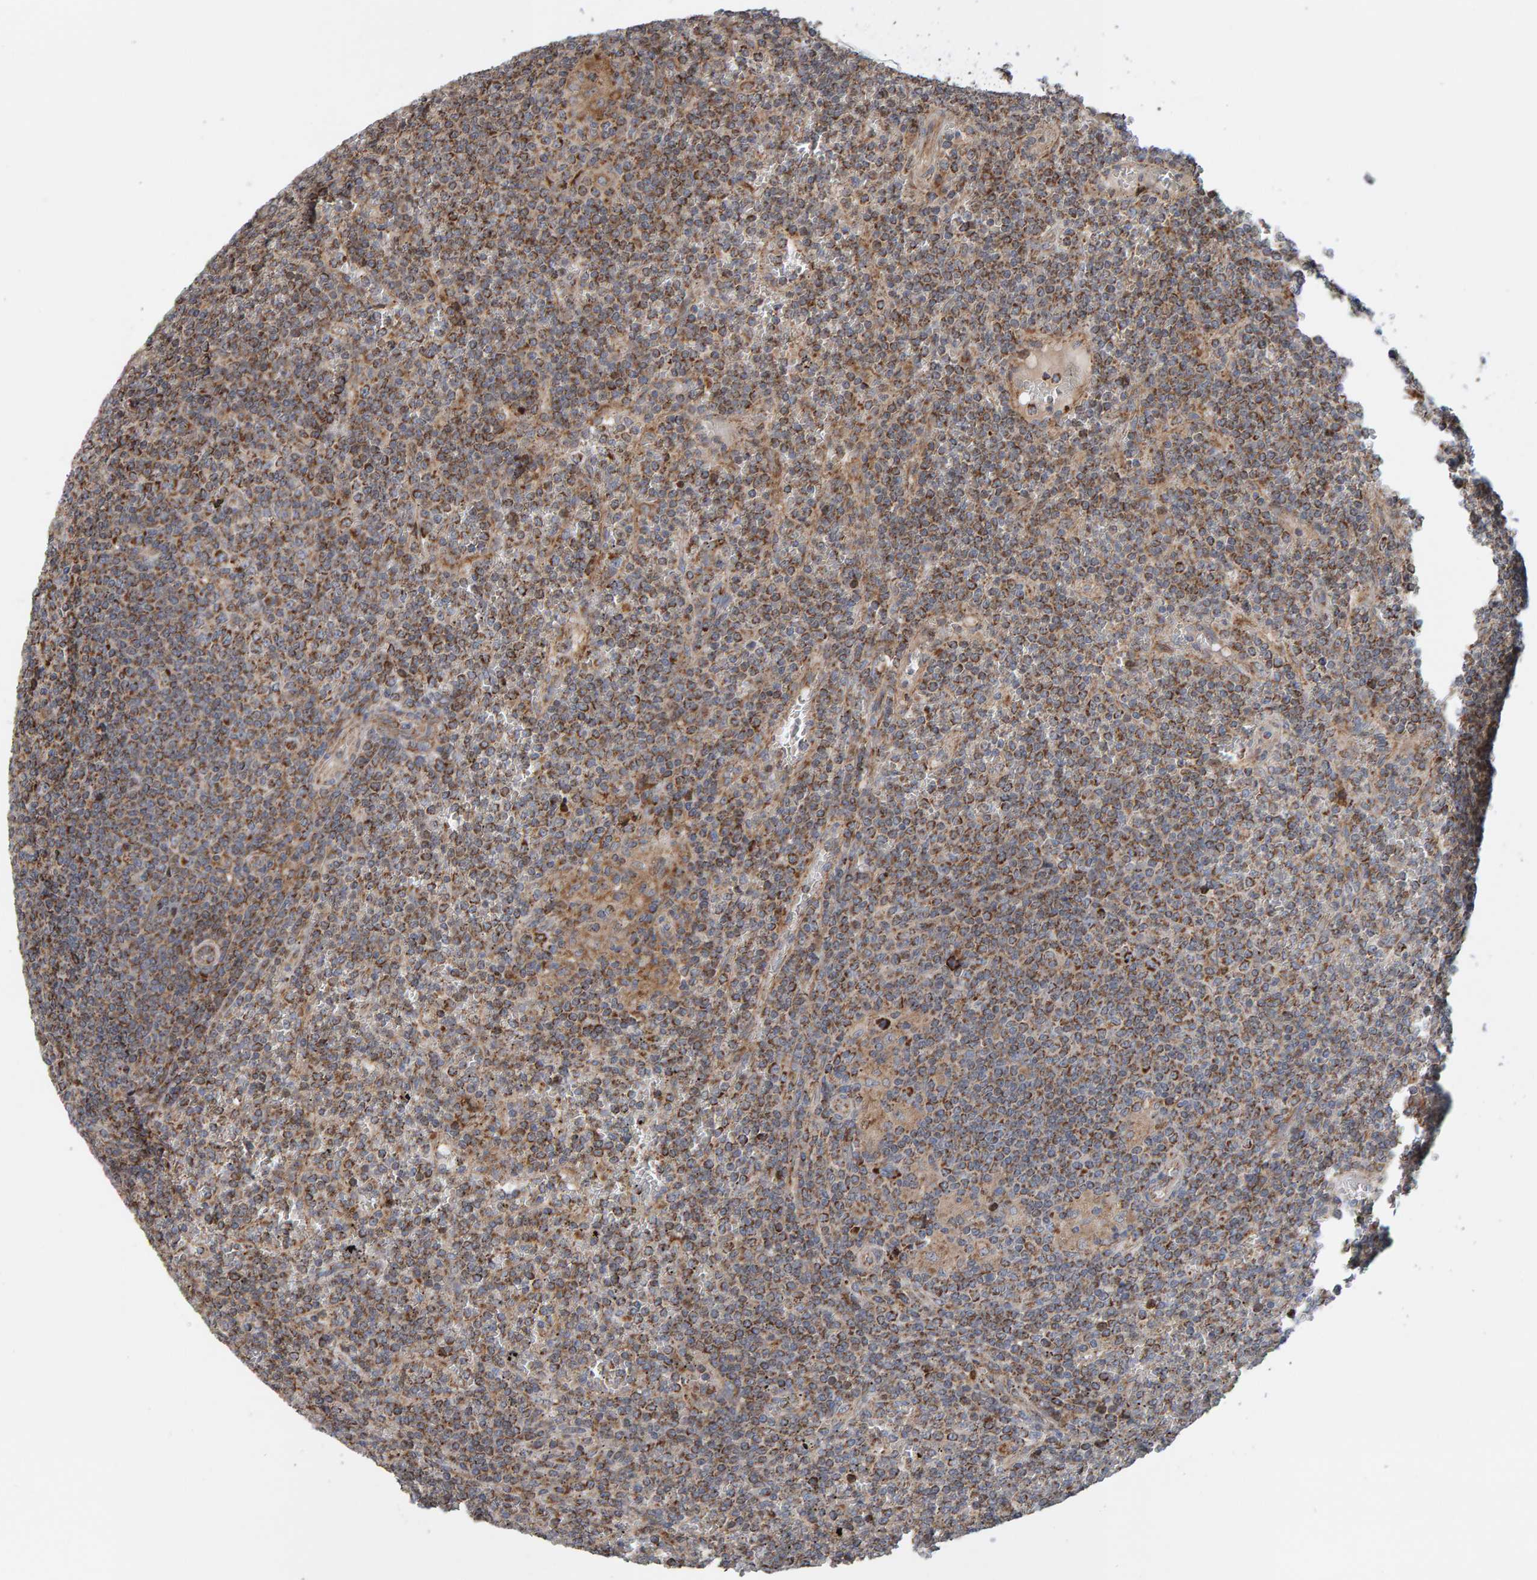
{"staining": {"intensity": "moderate", "quantity": ">75%", "location": "cytoplasmic/membranous"}, "tissue": "lymphoma", "cell_type": "Tumor cells", "image_type": "cancer", "snomed": [{"axis": "morphology", "description": "Malignant lymphoma, non-Hodgkin's type, Low grade"}, {"axis": "topography", "description": "Spleen"}], "caption": "There is medium levels of moderate cytoplasmic/membranous staining in tumor cells of lymphoma, as demonstrated by immunohistochemical staining (brown color).", "gene": "MRPL45", "patient": {"sex": "female", "age": 19}}